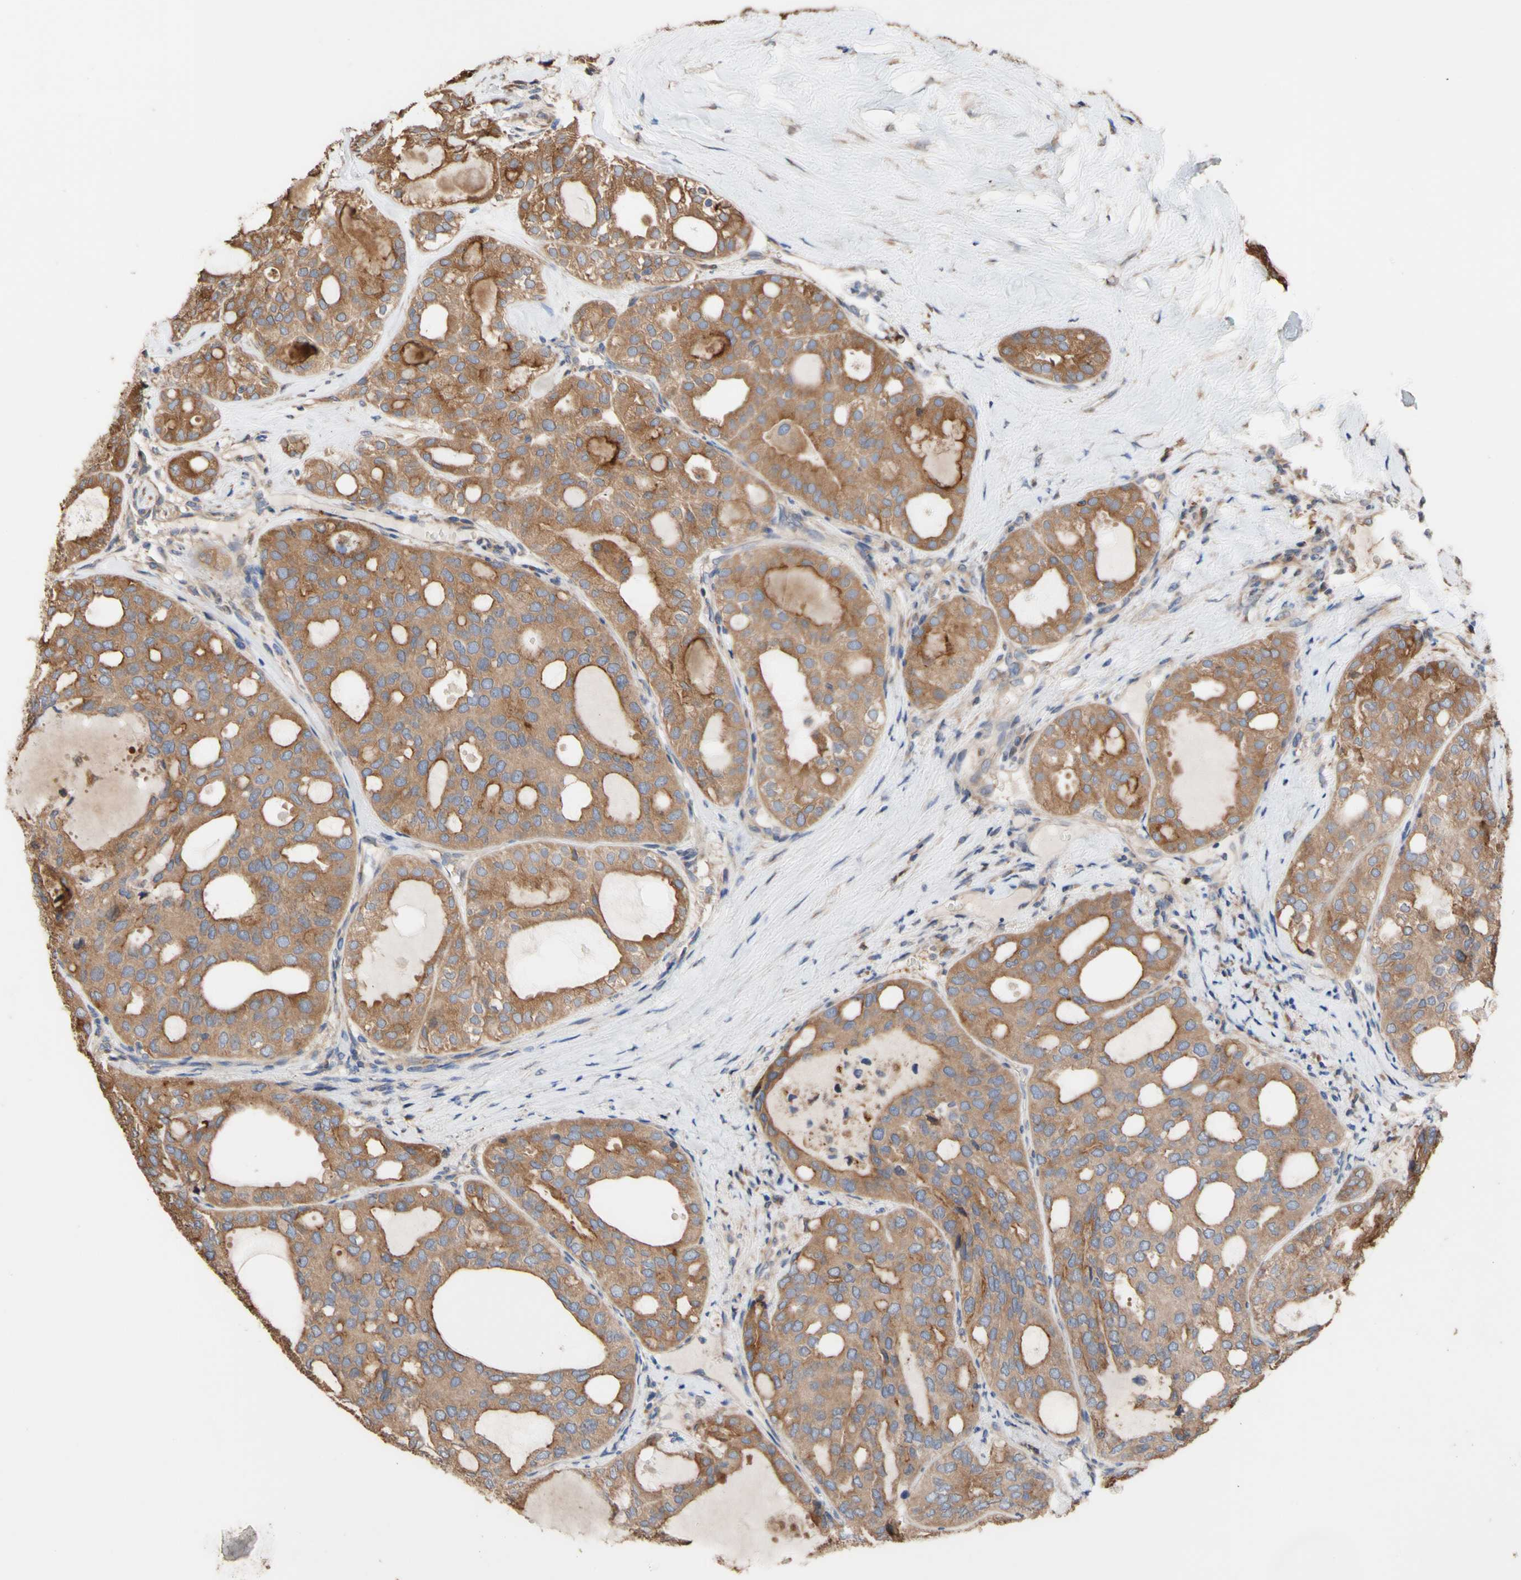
{"staining": {"intensity": "moderate", "quantity": ">75%", "location": "cytoplasmic/membranous"}, "tissue": "thyroid cancer", "cell_type": "Tumor cells", "image_type": "cancer", "snomed": [{"axis": "morphology", "description": "Follicular adenoma carcinoma, NOS"}, {"axis": "topography", "description": "Thyroid gland"}], "caption": "High-power microscopy captured an immunohistochemistry (IHC) photomicrograph of thyroid follicular adenoma carcinoma, revealing moderate cytoplasmic/membranous positivity in approximately >75% of tumor cells. (DAB = brown stain, brightfield microscopy at high magnification).", "gene": "NECTIN3", "patient": {"sex": "male", "age": 75}}